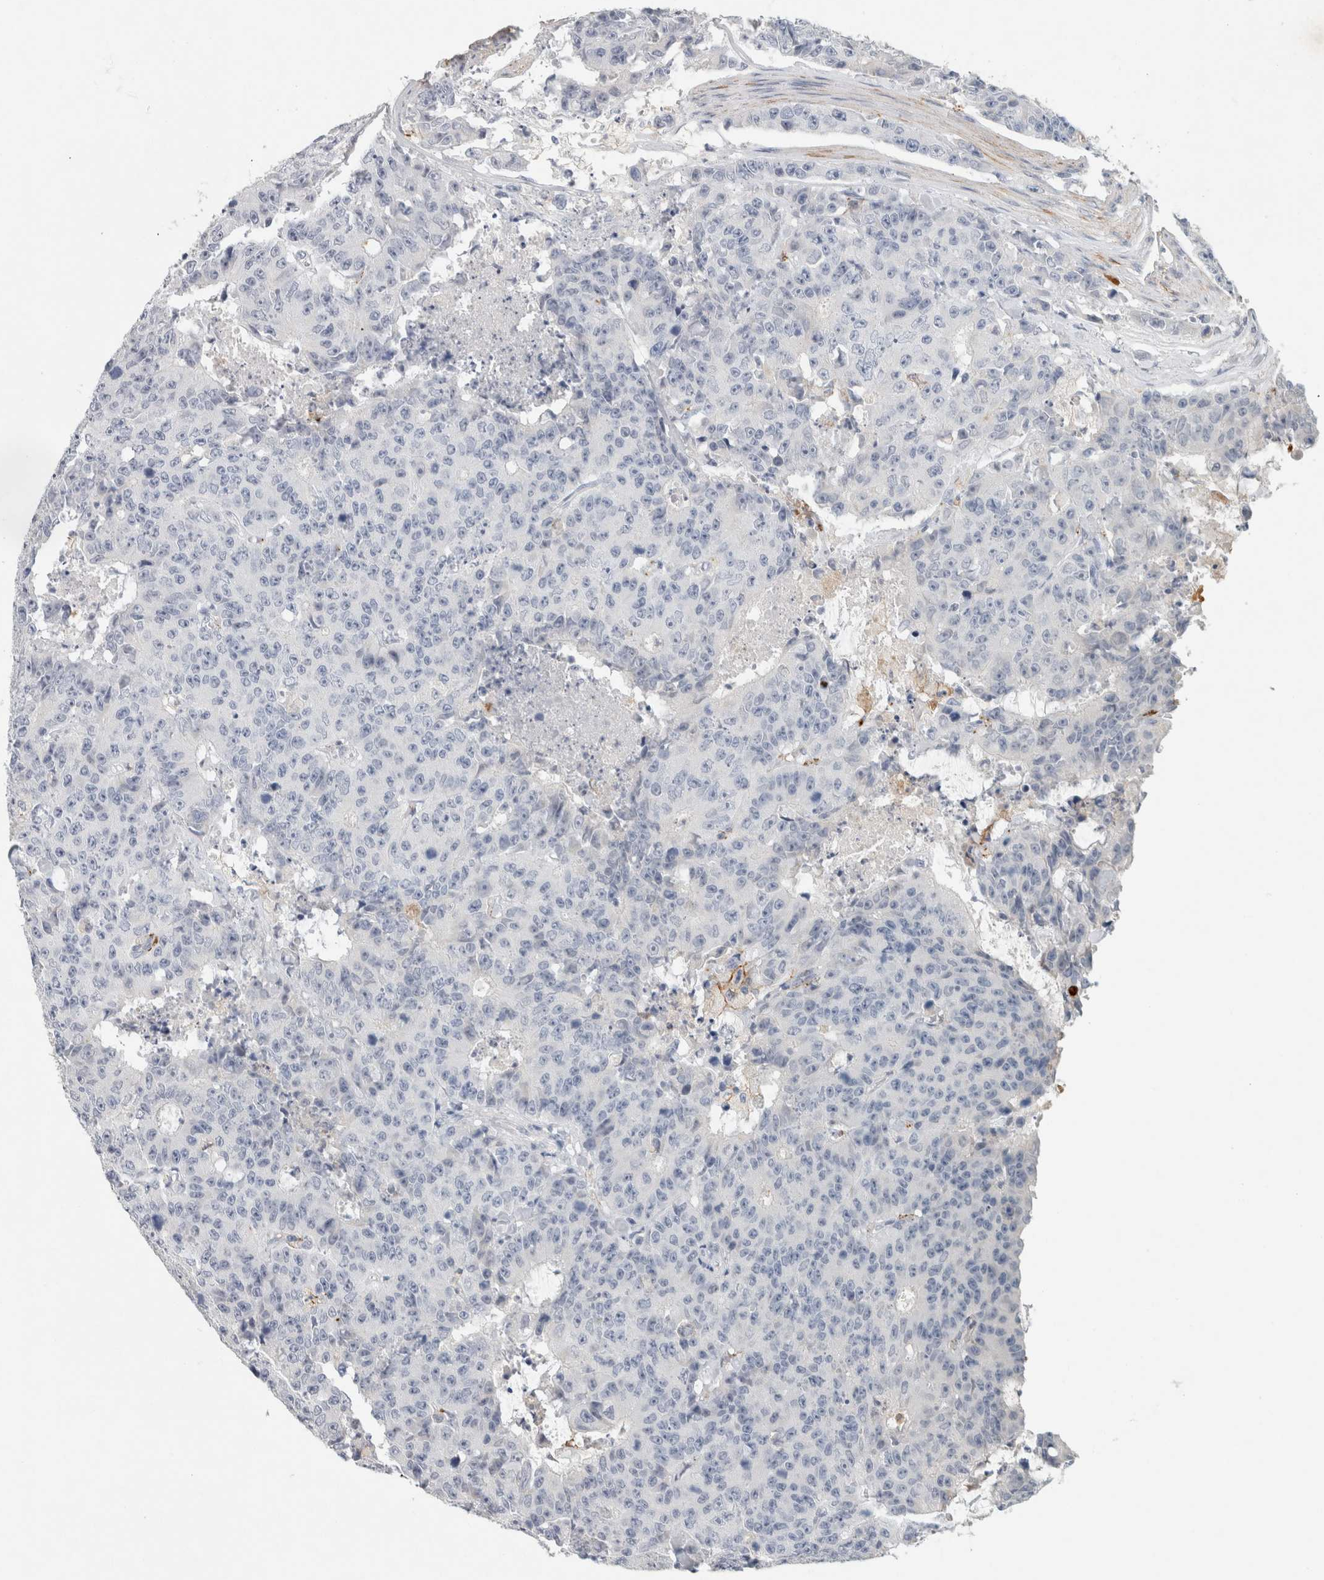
{"staining": {"intensity": "negative", "quantity": "none", "location": "none"}, "tissue": "colorectal cancer", "cell_type": "Tumor cells", "image_type": "cancer", "snomed": [{"axis": "morphology", "description": "Adenocarcinoma, NOS"}, {"axis": "topography", "description": "Colon"}], "caption": "A high-resolution photomicrograph shows IHC staining of colorectal adenocarcinoma, which displays no significant expression in tumor cells.", "gene": "CD36", "patient": {"sex": "female", "age": 86}}